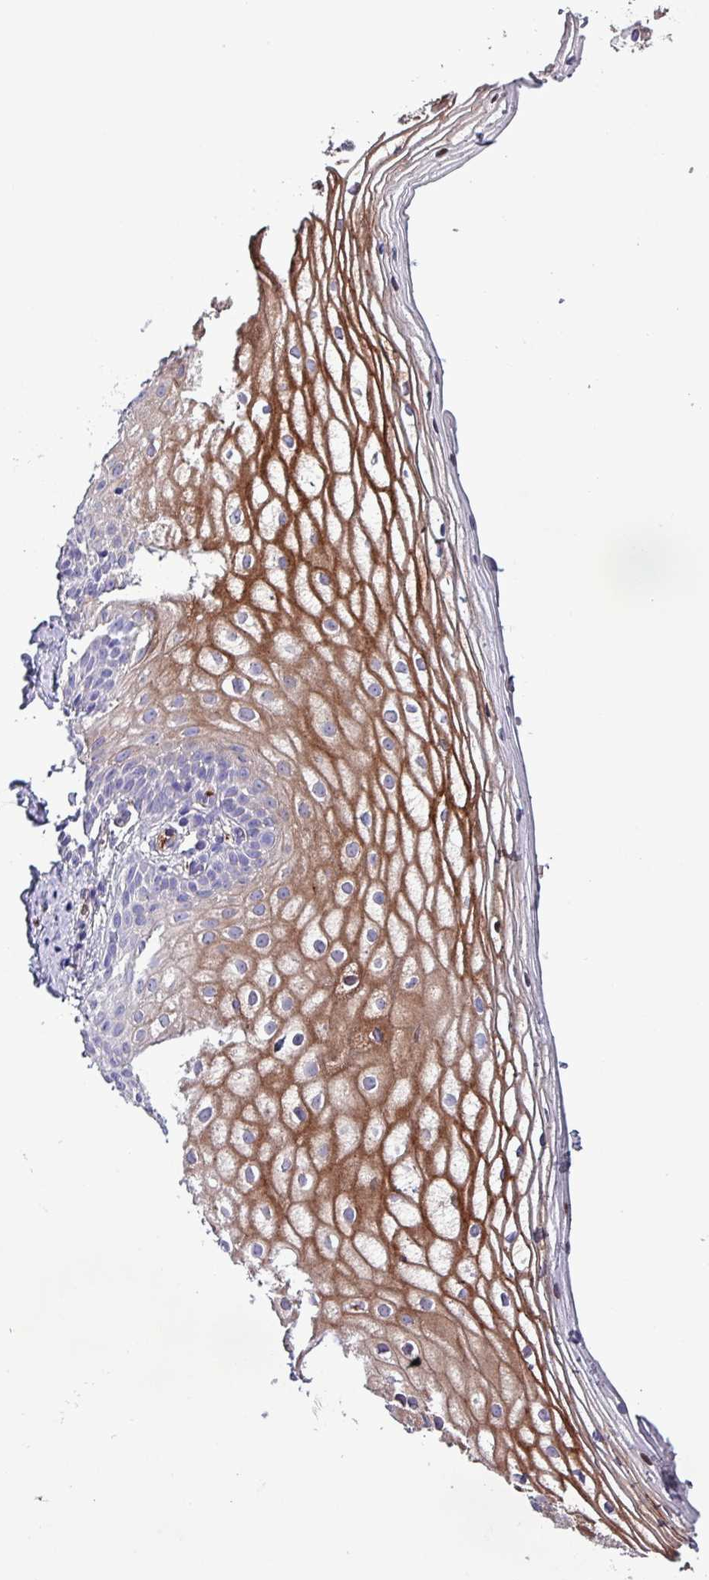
{"staining": {"intensity": "strong", "quantity": "<25%", "location": "cytoplasmic/membranous"}, "tissue": "vagina", "cell_type": "Squamous epithelial cells", "image_type": "normal", "snomed": [{"axis": "morphology", "description": "Normal tissue, NOS"}, {"axis": "topography", "description": "Vagina"}], "caption": "A photomicrograph showing strong cytoplasmic/membranous expression in about <25% of squamous epithelial cells in unremarkable vagina, as visualized by brown immunohistochemical staining.", "gene": "HPR", "patient": {"sex": "female", "age": 56}}